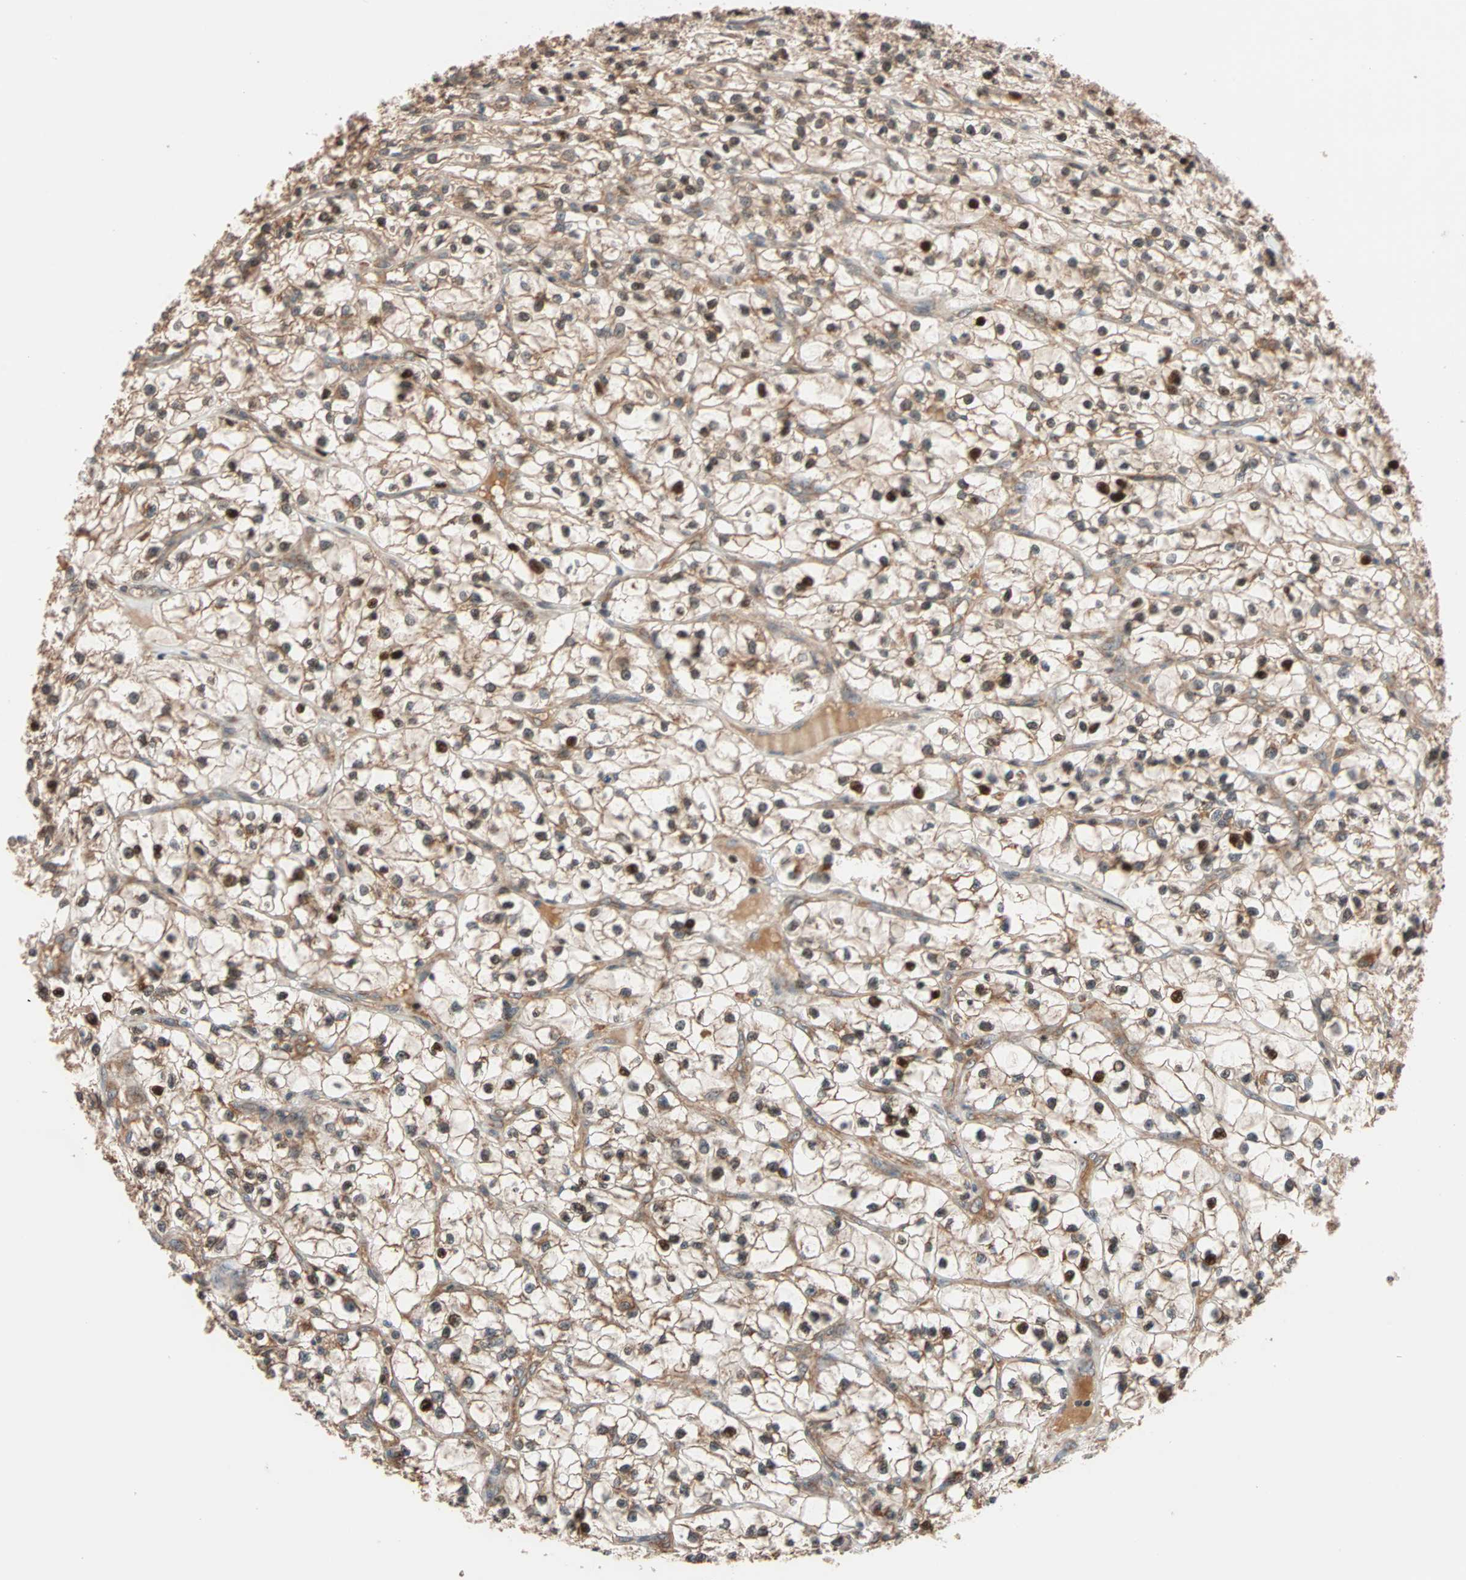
{"staining": {"intensity": "strong", "quantity": ">75%", "location": "cytoplasmic/membranous,nuclear"}, "tissue": "renal cancer", "cell_type": "Tumor cells", "image_type": "cancer", "snomed": [{"axis": "morphology", "description": "Adenocarcinoma, NOS"}, {"axis": "topography", "description": "Kidney"}], "caption": "This photomicrograph reveals adenocarcinoma (renal) stained with immunohistochemistry to label a protein in brown. The cytoplasmic/membranous and nuclear of tumor cells show strong positivity for the protein. Nuclei are counter-stained blue.", "gene": "HECW1", "patient": {"sex": "female", "age": 57}}